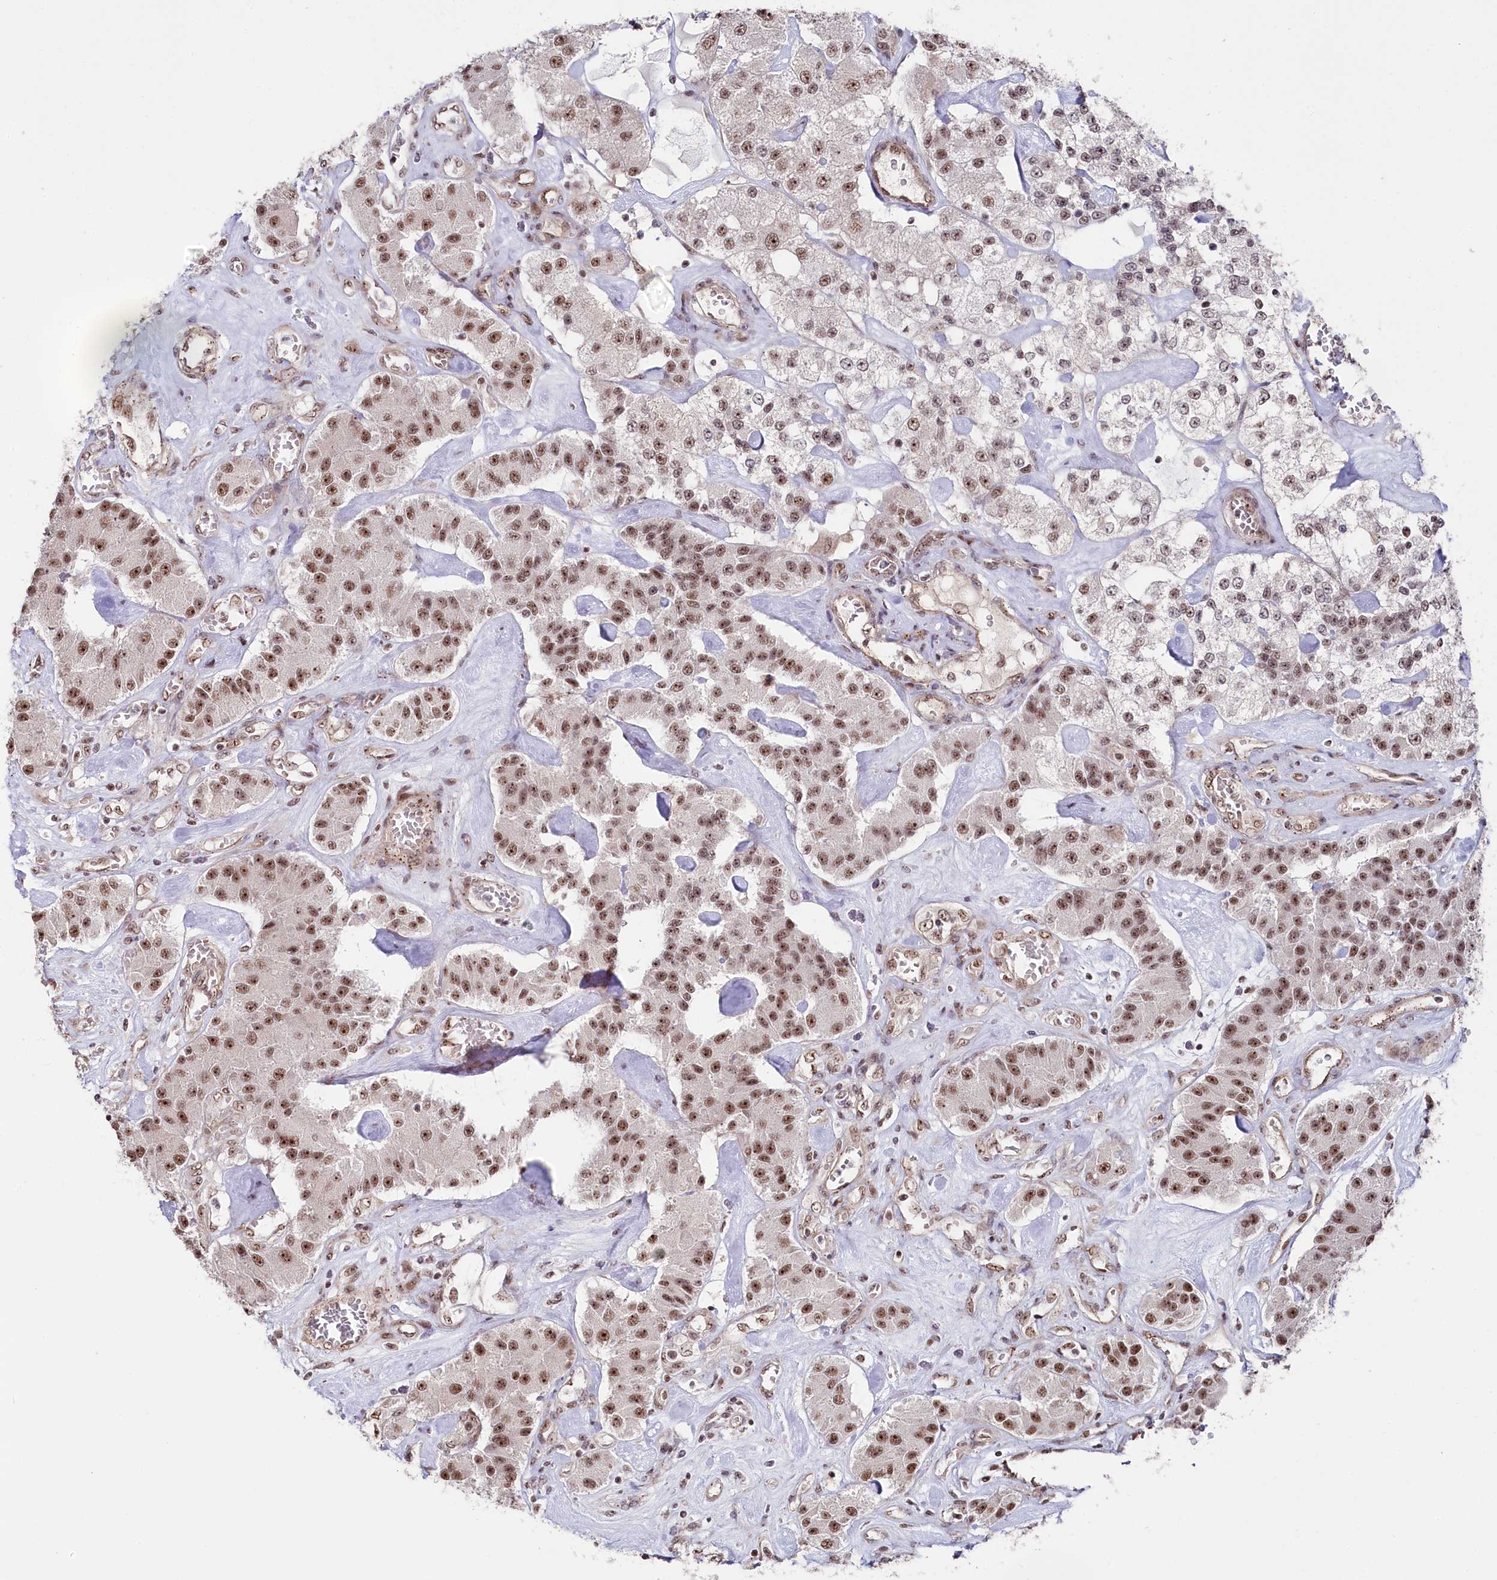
{"staining": {"intensity": "moderate", "quantity": ">75%", "location": "nuclear"}, "tissue": "carcinoid", "cell_type": "Tumor cells", "image_type": "cancer", "snomed": [{"axis": "morphology", "description": "Carcinoid, malignant, NOS"}, {"axis": "topography", "description": "Pancreas"}], "caption": "The image exhibits a brown stain indicating the presence of a protein in the nuclear of tumor cells in carcinoid. Ihc stains the protein in brown and the nuclei are stained blue.", "gene": "POLR2H", "patient": {"sex": "male", "age": 41}}